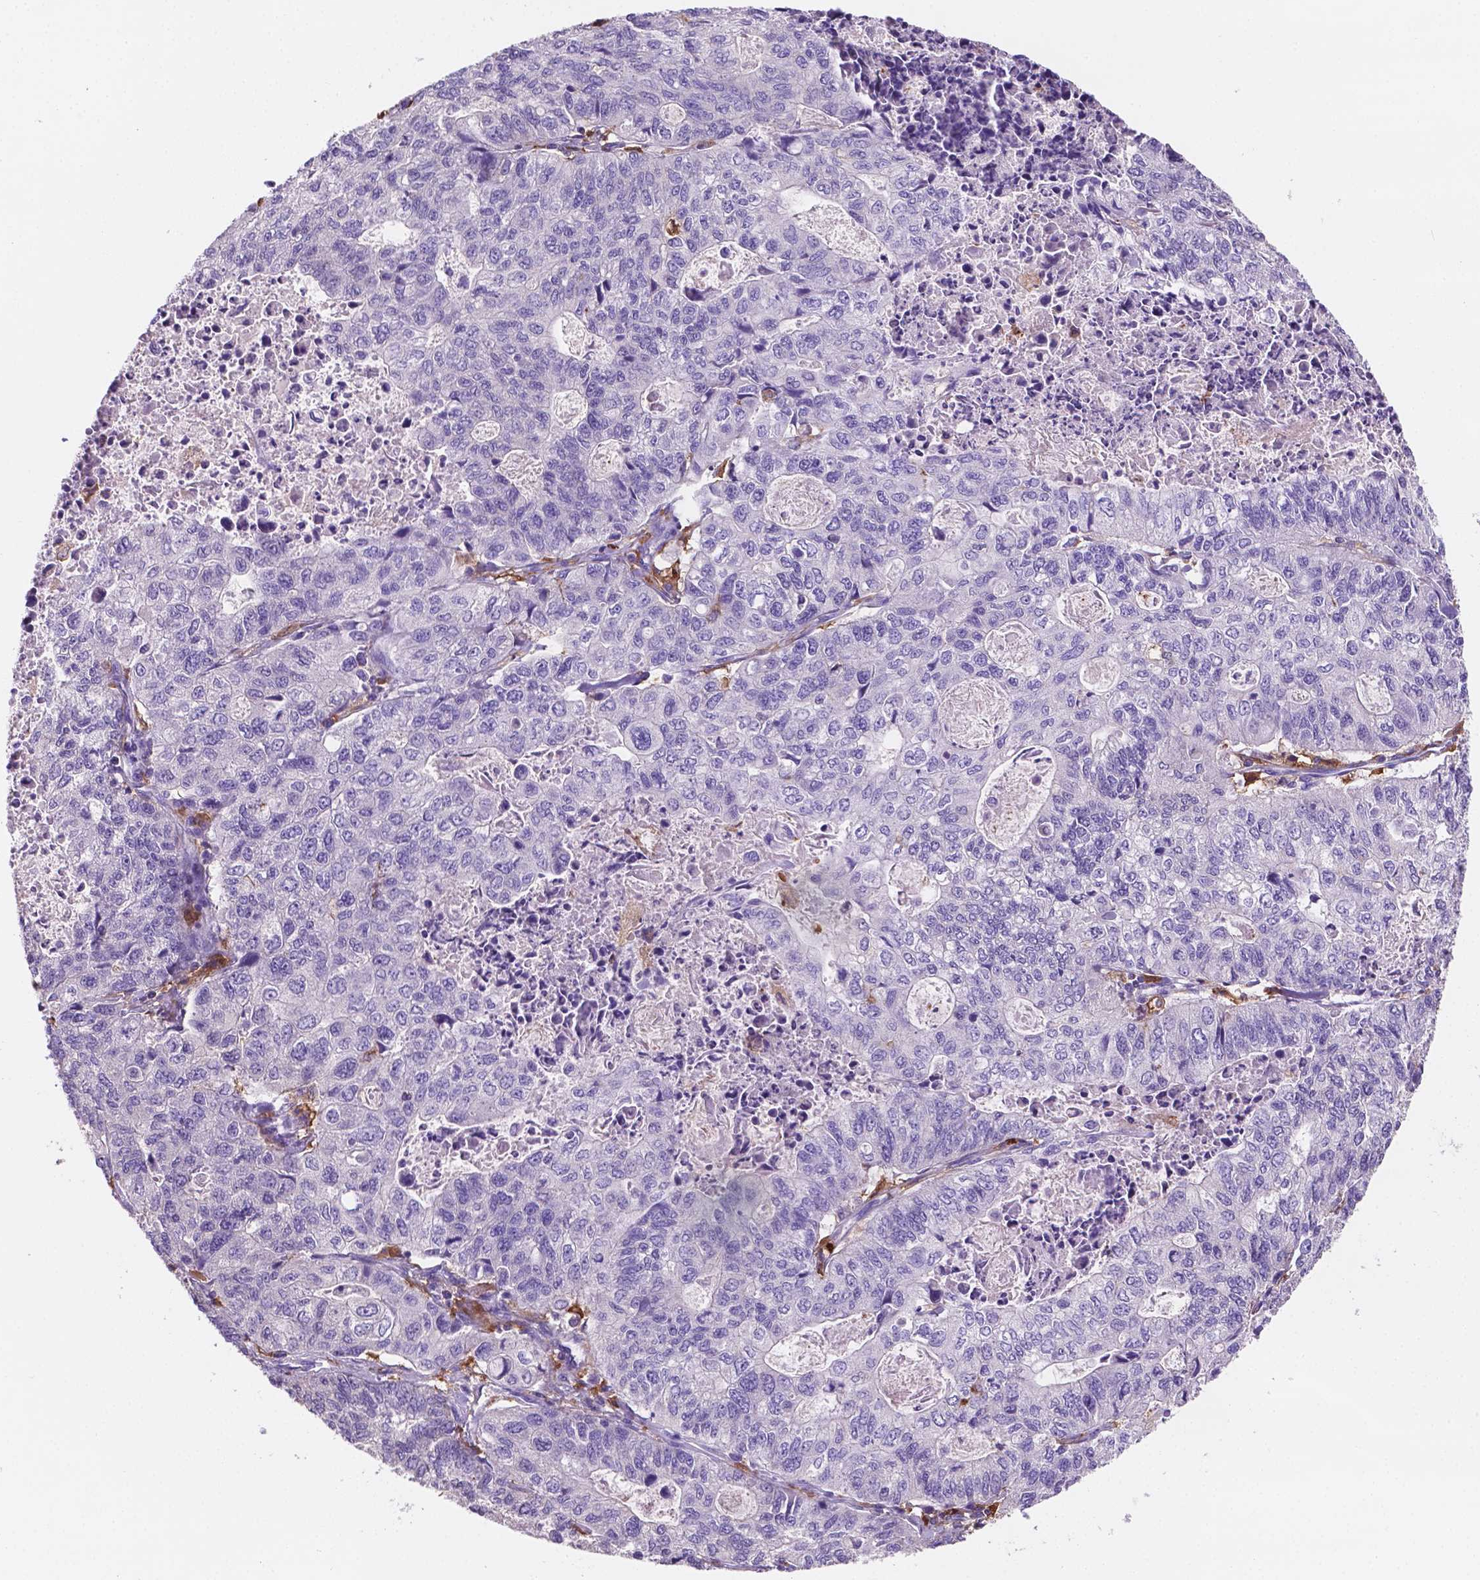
{"staining": {"intensity": "negative", "quantity": "none", "location": "none"}, "tissue": "stomach cancer", "cell_type": "Tumor cells", "image_type": "cancer", "snomed": [{"axis": "morphology", "description": "Adenocarcinoma, NOS"}, {"axis": "topography", "description": "Stomach, upper"}], "caption": "High power microscopy micrograph of an IHC micrograph of stomach cancer, revealing no significant staining in tumor cells. (IHC, brightfield microscopy, high magnification).", "gene": "MKRN2OS", "patient": {"sex": "female", "age": 67}}